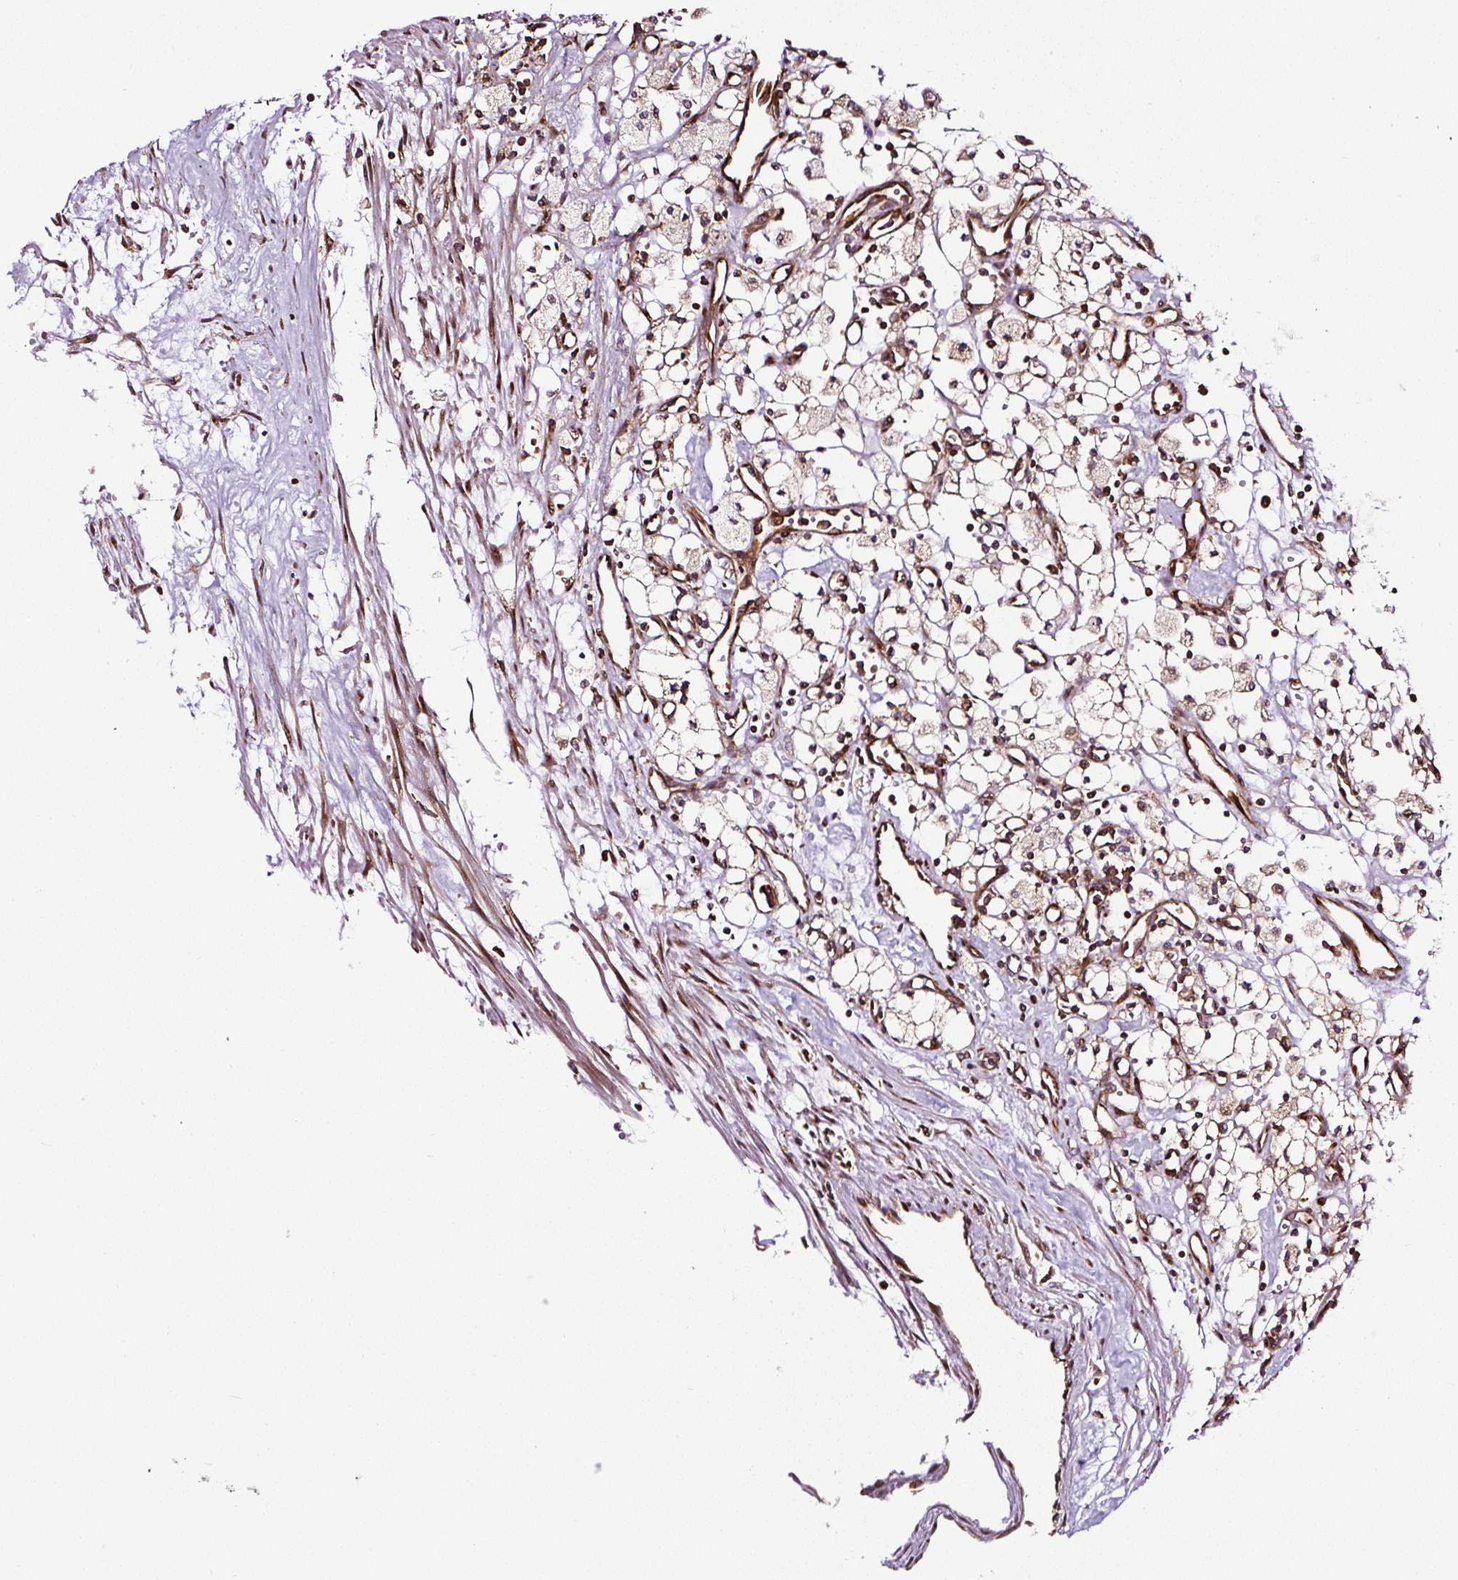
{"staining": {"intensity": "weak", "quantity": ">75%", "location": "cytoplasmic/membranous,nuclear"}, "tissue": "renal cancer", "cell_type": "Tumor cells", "image_type": "cancer", "snomed": [{"axis": "morphology", "description": "Adenocarcinoma, NOS"}, {"axis": "topography", "description": "Kidney"}], "caption": "Renal cancer (adenocarcinoma) stained with immunohistochemistry (IHC) exhibits weak cytoplasmic/membranous and nuclear staining in about >75% of tumor cells.", "gene": "KDM4E", "patient": {"sex": "male", "age": 59}}